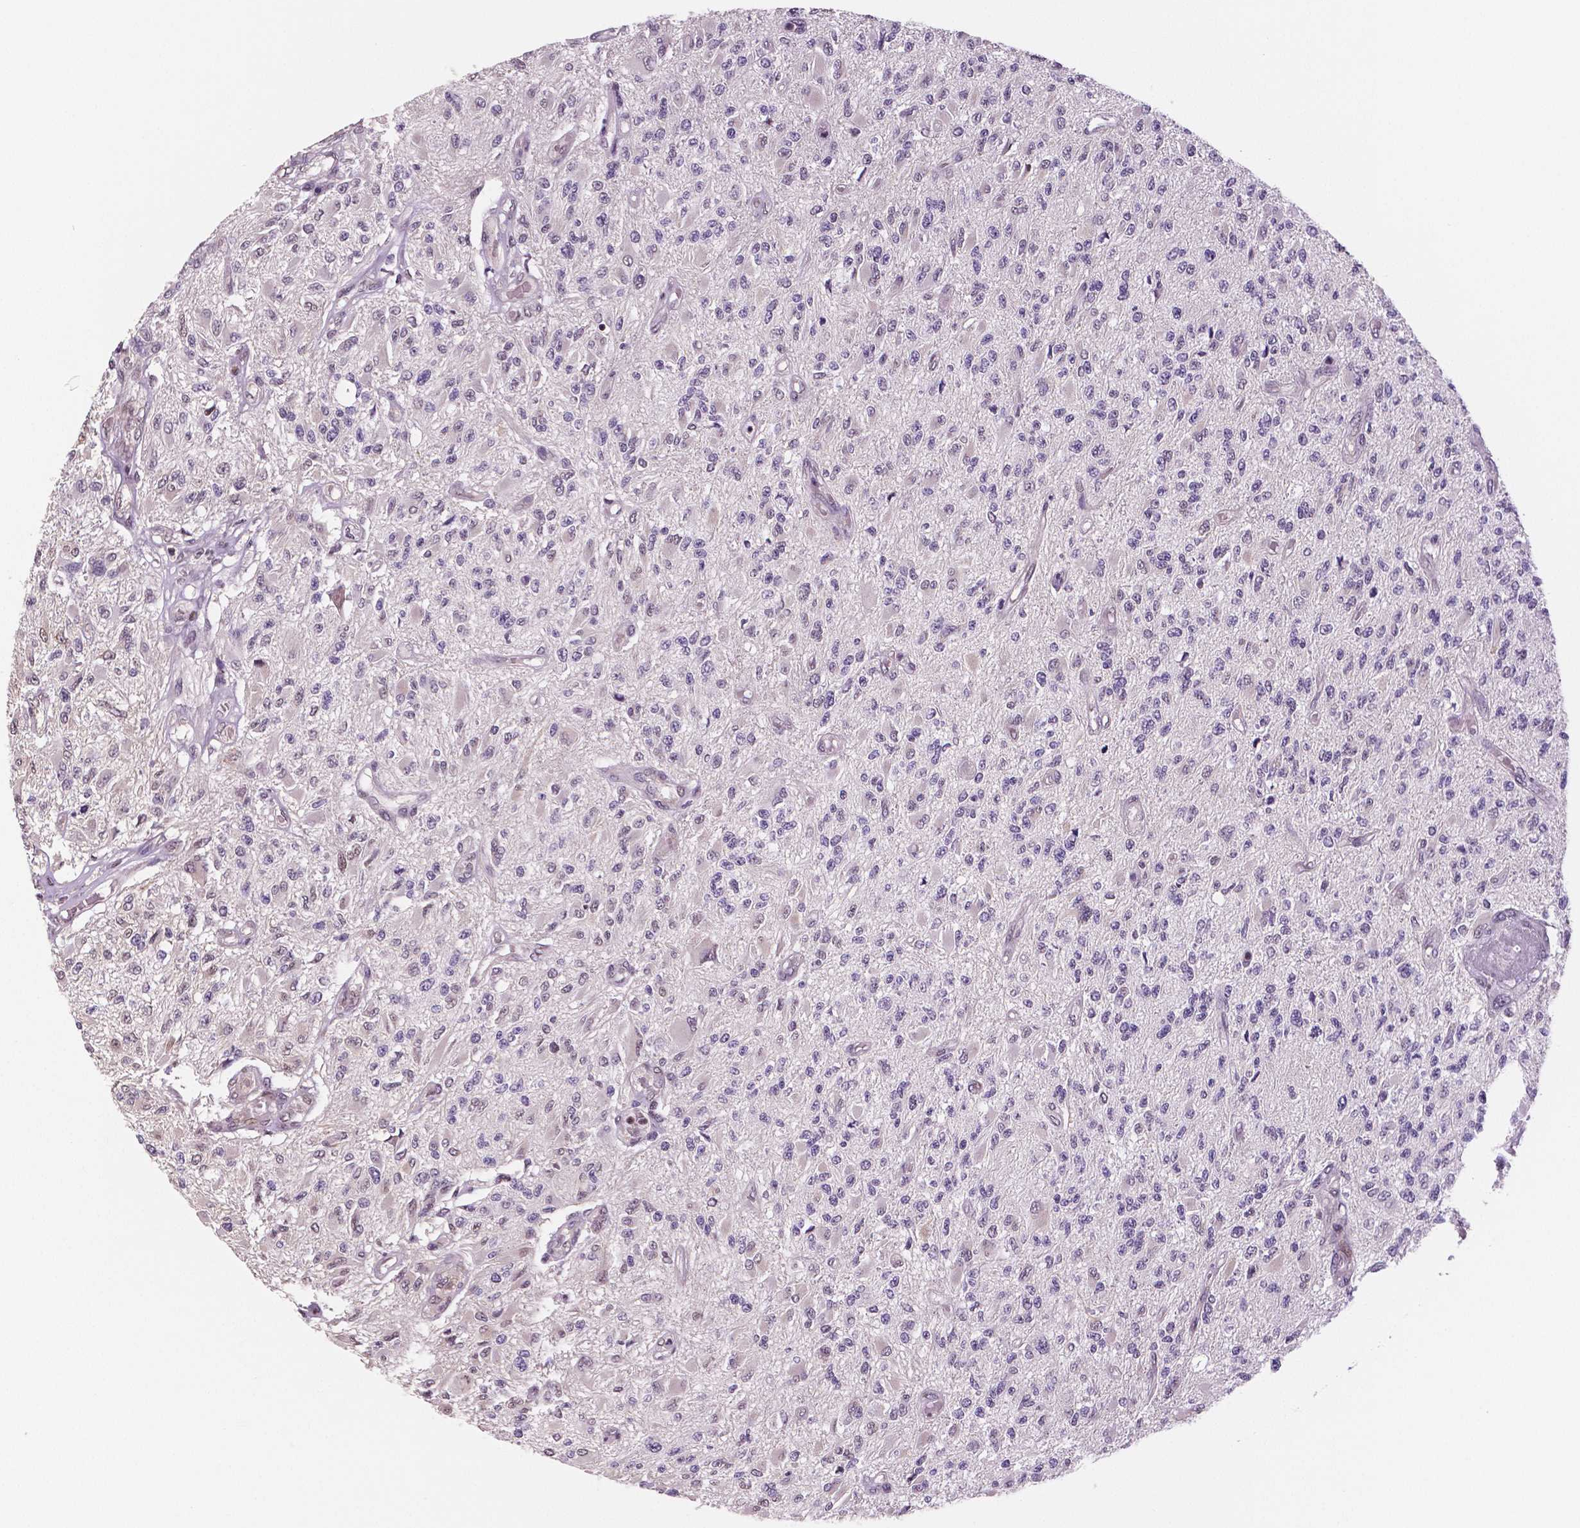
{"staining": {"intensity": "negative", "quantity": "none", "location": "none"}, "tissue": "glioma", "cell_type": "Tumor cells", "image_type": "cancer", "snomed": [{"axis": "morphology", "description": "Glioma, malignant, High grade"}, {"axis": "topography", "description": "Brain"}], "caption": "Immunohistochemistry (IHC) micrograph of human malignant glioma (high-grade) stained for a protein (brown), which reveals no positivity in tumor cells. (DAB (3,3'-diaminobenzidine) IHC visualized using brightfield microscopy, high magnification).", "gene": "STAT3", "patient": {"sex": "female", "age": 63}}